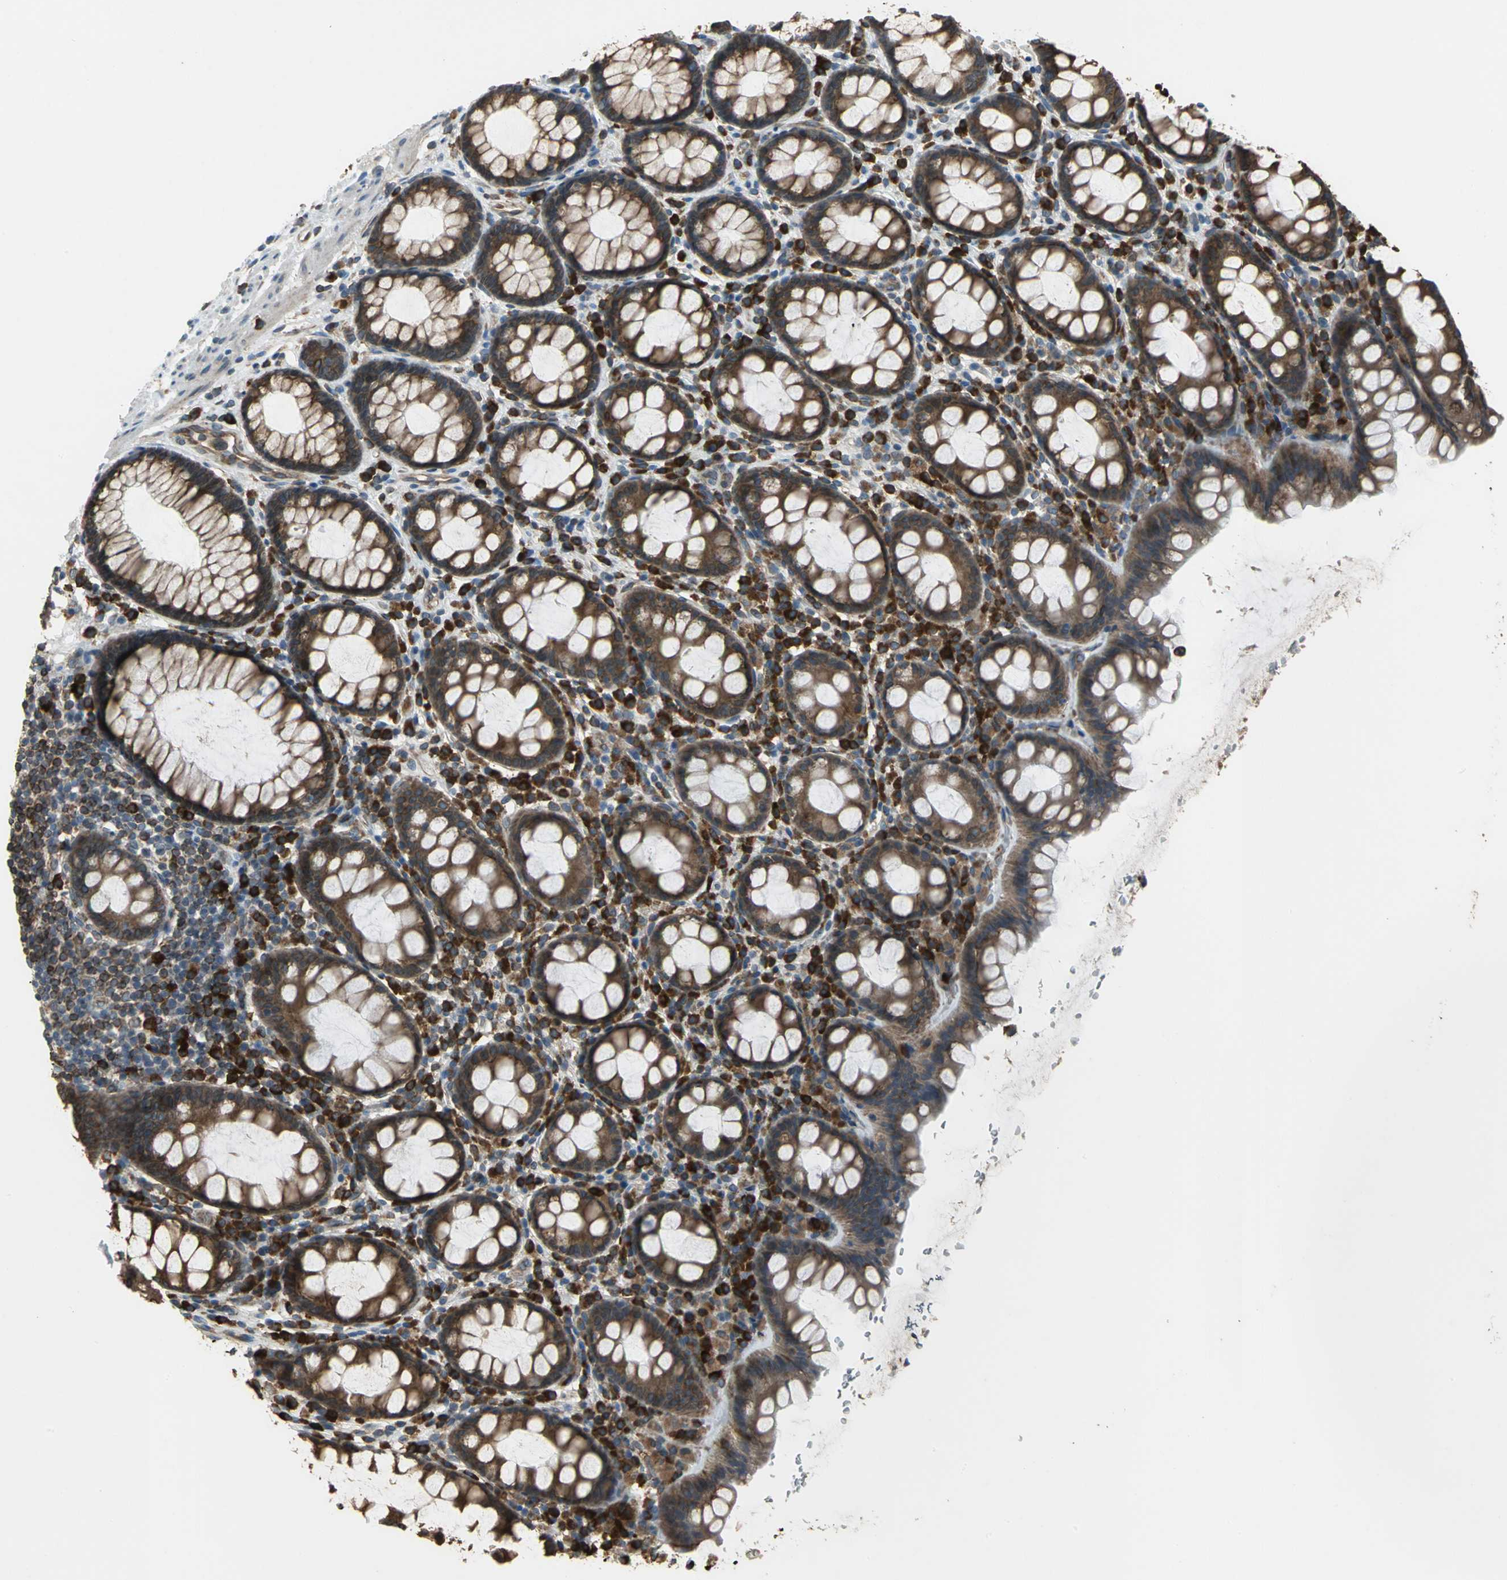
{"staining": {"intensity": "moderate", "quantity": ">75%", "location": "cytoplasmic/membranous"}, "tissue": "rectum", "cell_type": "Glandular cells", "image_type": "normal", "snomed": [{"axis": "morphology", "description": "Normal tissue, NOS"}, {"axis": "topography", "description": "Rectum"}], "caption": "Protein analysis of unremarkable rectum demonstrates moderate cytoplasmic/membranous staining in approximately >75% of glandular cells.", "gene": "SYVN1", "patient": {"sex": "male", "age": 92}}